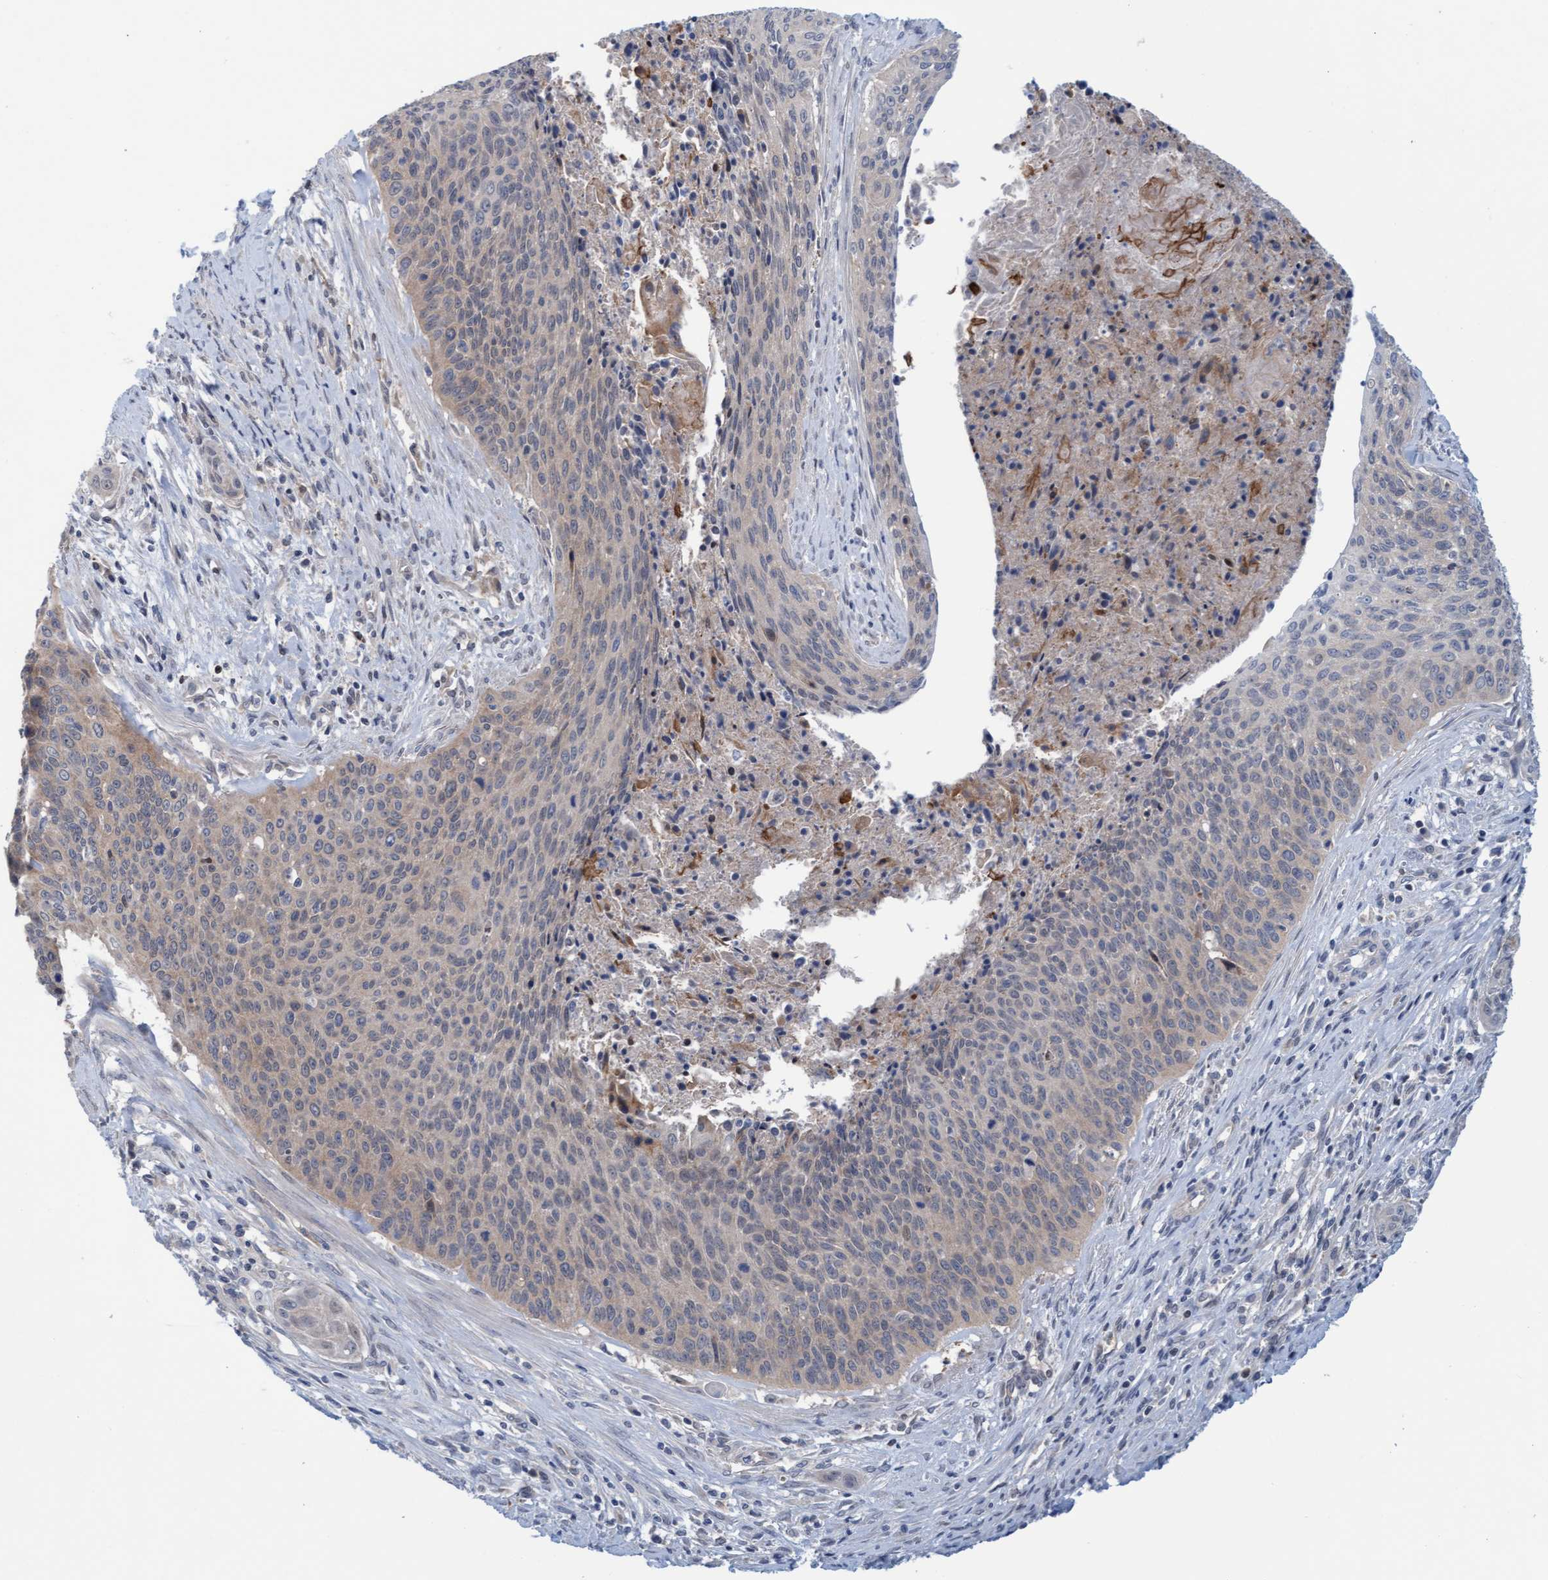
{"staining": {"intensity": "weak", "quantity": "<25%", "location": "cytoplasmic/membranous"}, "tissue": "cervical cancer", "cell_type": "Tumor cells", "image_type": "cancer", "snomed": [{"axis": "morphology", "description": "Squamous cell carcinoma, NOS"}, {"axis": "topography", "description": "Cervix"}], "caption": "Protein analysis of cervical cancer (squamous cell carcinoma) demonstrates no significant expression in tumor cells.", "gene": "KLHL25", "patient": {"sex": "female", "age": 55}}